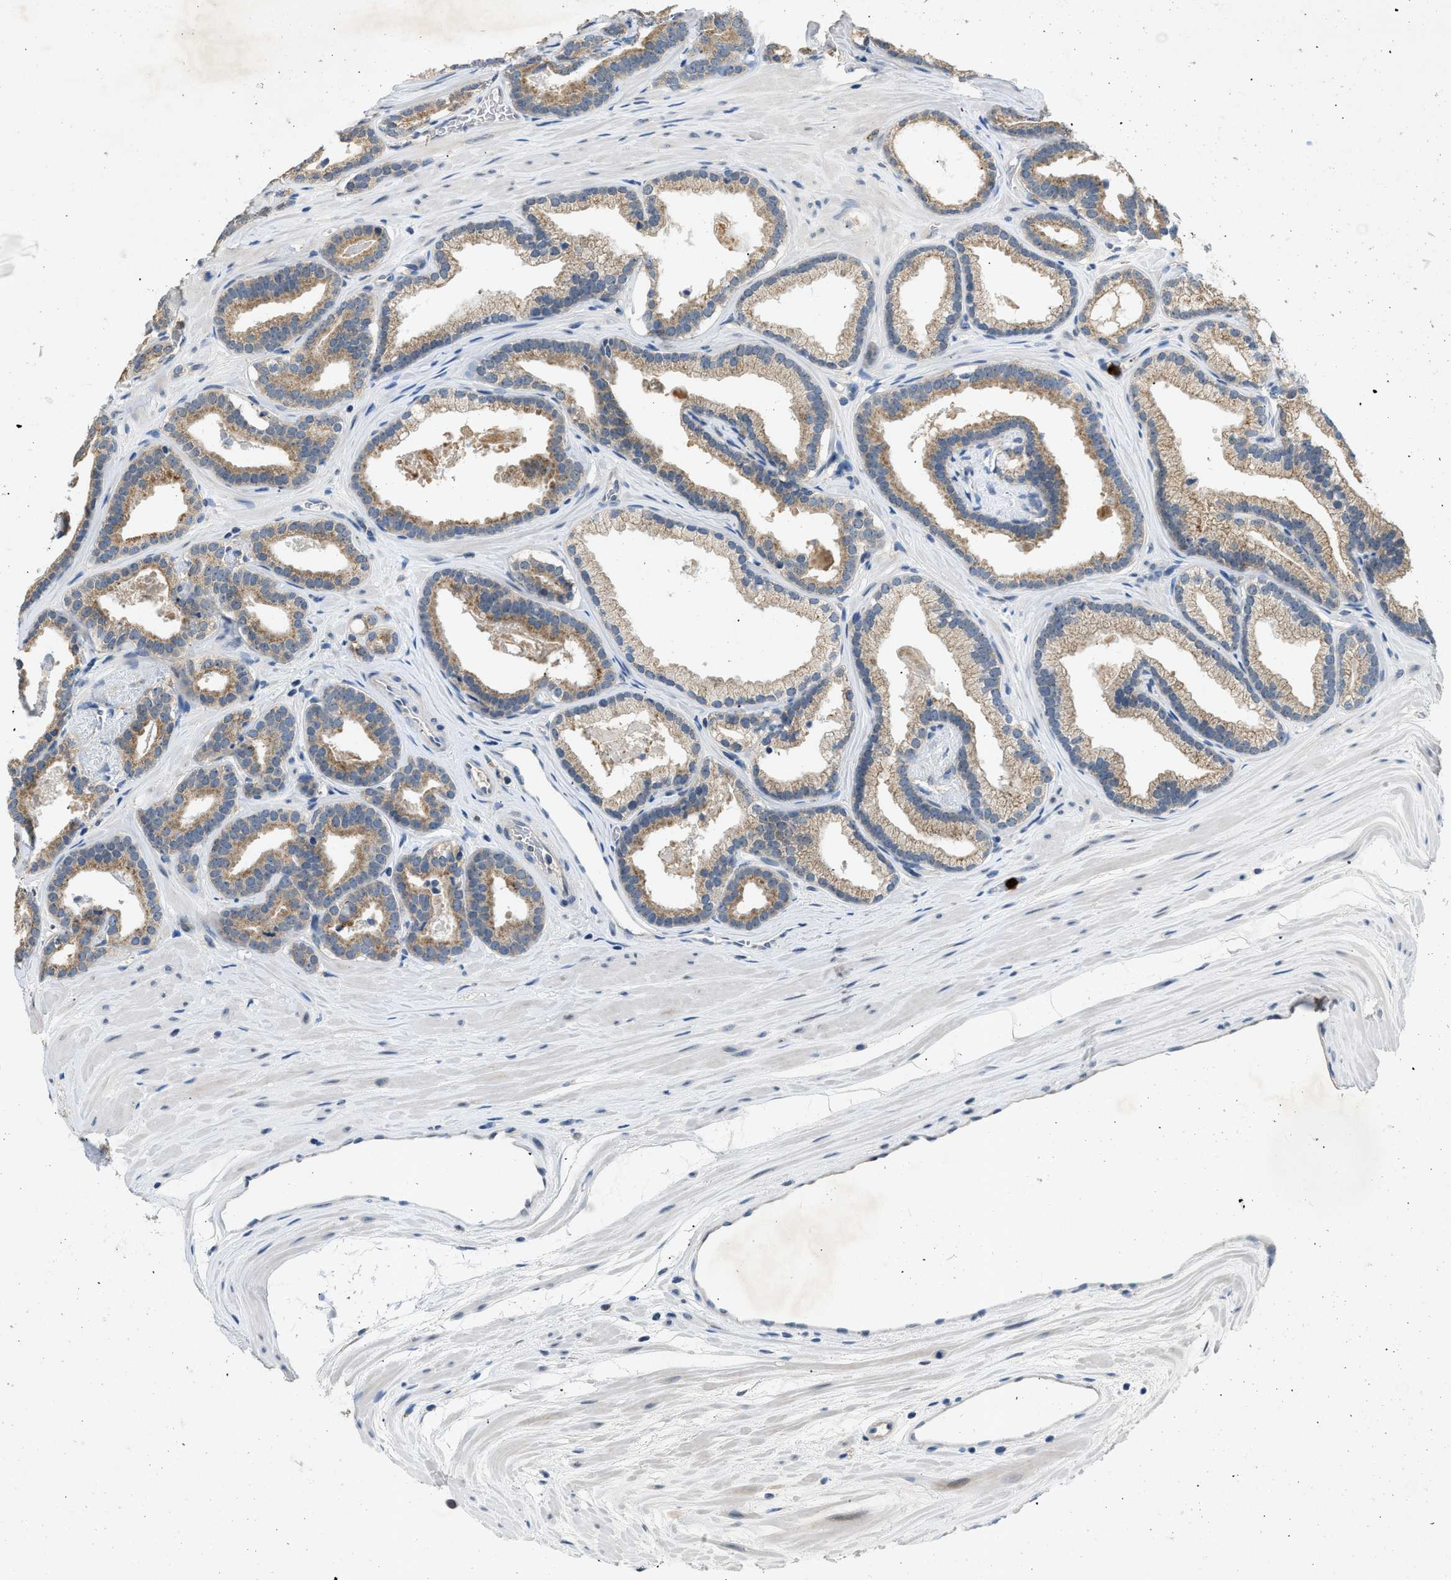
{"staining": {"intensity": "moderate", "quantity": ">75%", "location": "cytoplasmic/membranous"}, "tissue": "prostate cancer", "cell_type": "Tumor cells", "image_type": "cancer", "snomed": [{"axis": "morphology", "description": "Adenocarcinoma, High grade"}, {"axis": "topography", "description": "Prostate"}], "caption": "IHC photomicrograph of neoplastic tissue: prostate cancer stained using IHC demonstrates medium levels of moderate protein expression localized specifically in the cytoplasmic/membranous of tumor cells, appearing as a cytoplasmic/membranous brown color.", "gene": "TOMM34", "patient": {"sex": "male", "age": 60}}